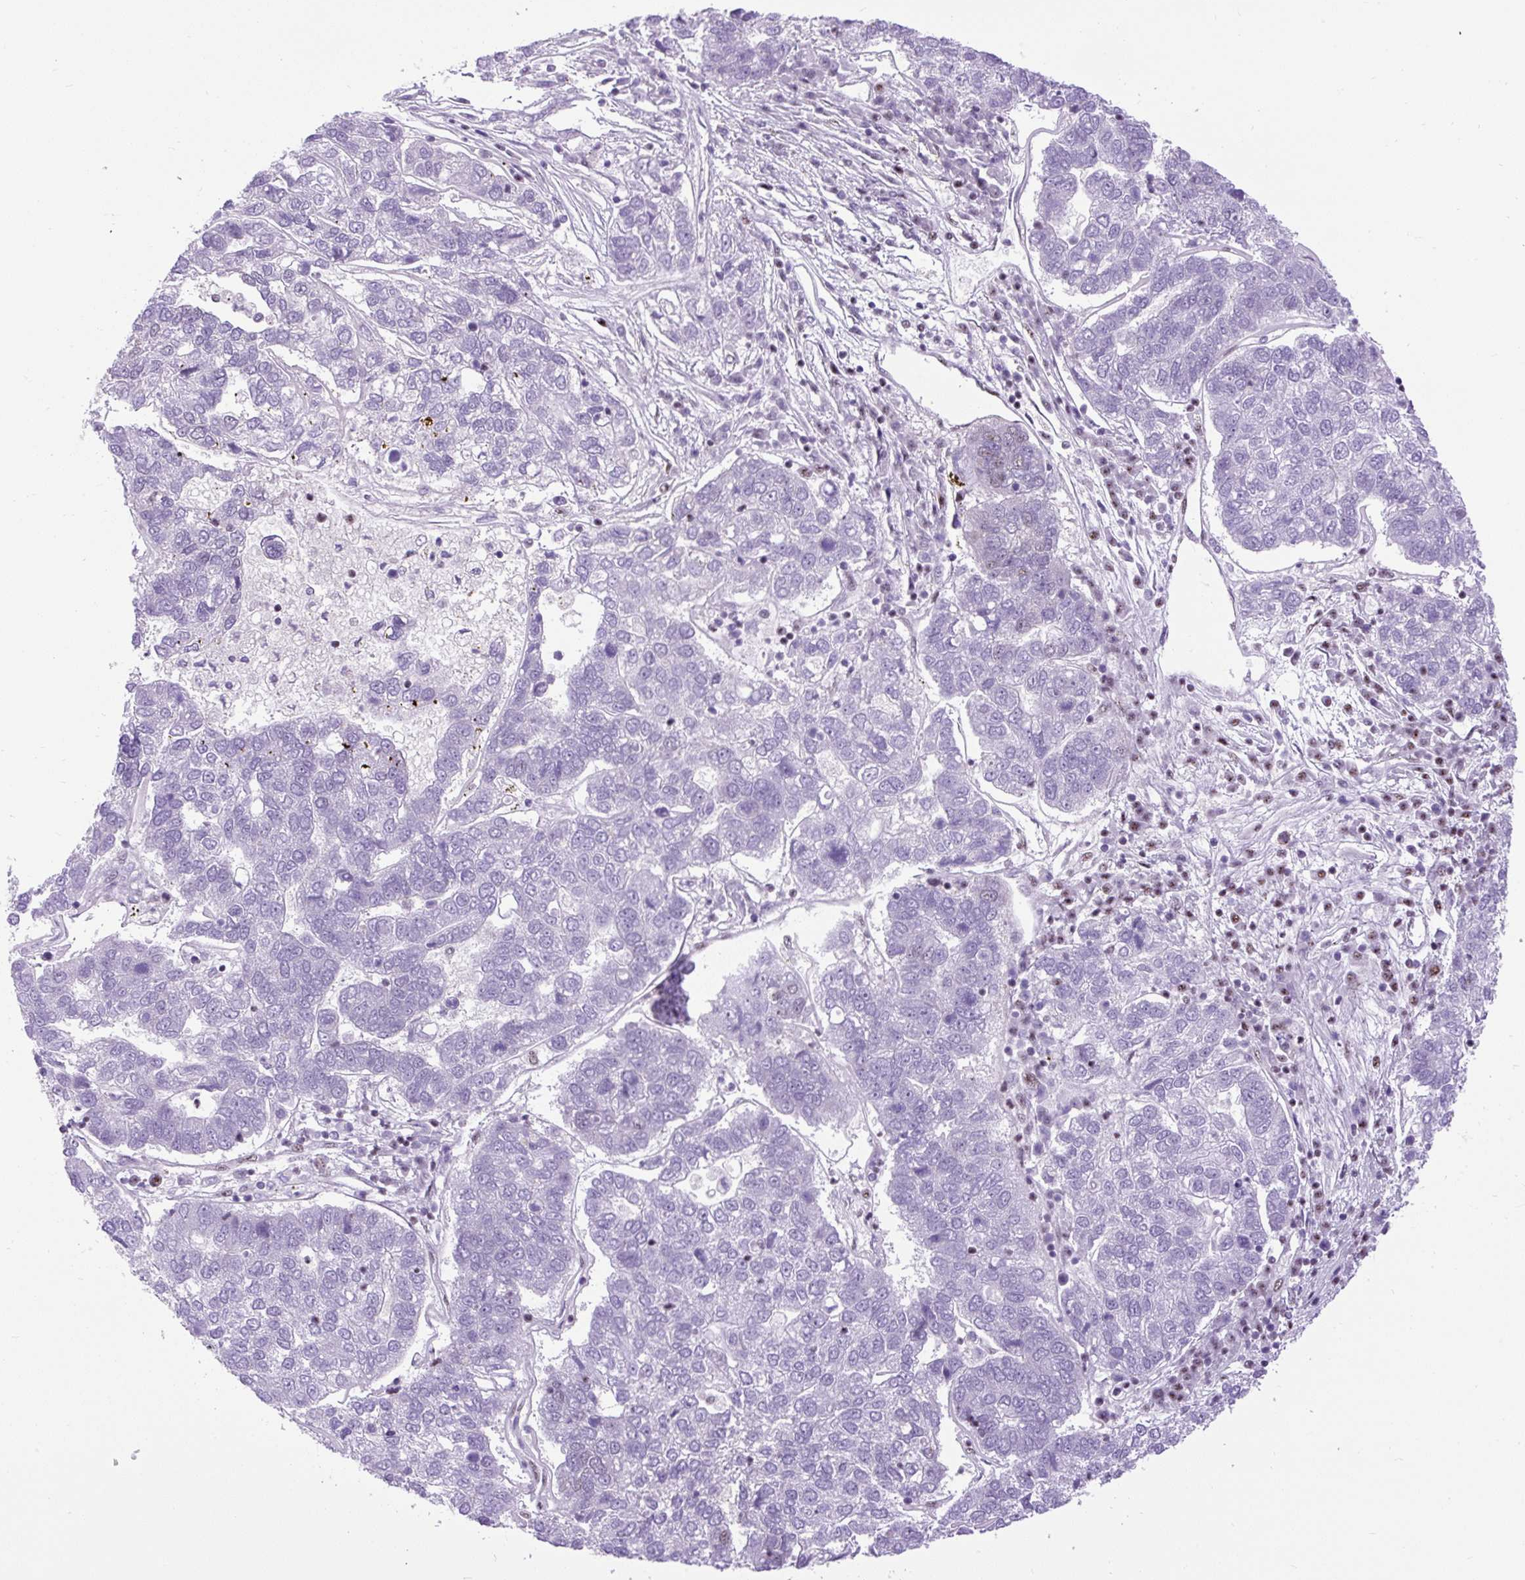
{"staining": {"intensity": "negative", "quantity": "none", "location": "none"}, "tissue": "pancreatic cancer", "cell_type": "Tumor cells", "image_type": "cancer", "snomed": [{"axis": "morphology", "description": "Adenocarcinoma, NOS"}, {"axis": "topography", "description": "Pancreas"}], "caption": "The histopathology image exhibits no staining of tumor cells in pancreatic adenocarcinoma. (DAB immunohistochemistry with hematoxylin counter stain).", "gene": "SMC5", "patient": {"sex": "female", "age": 61}}